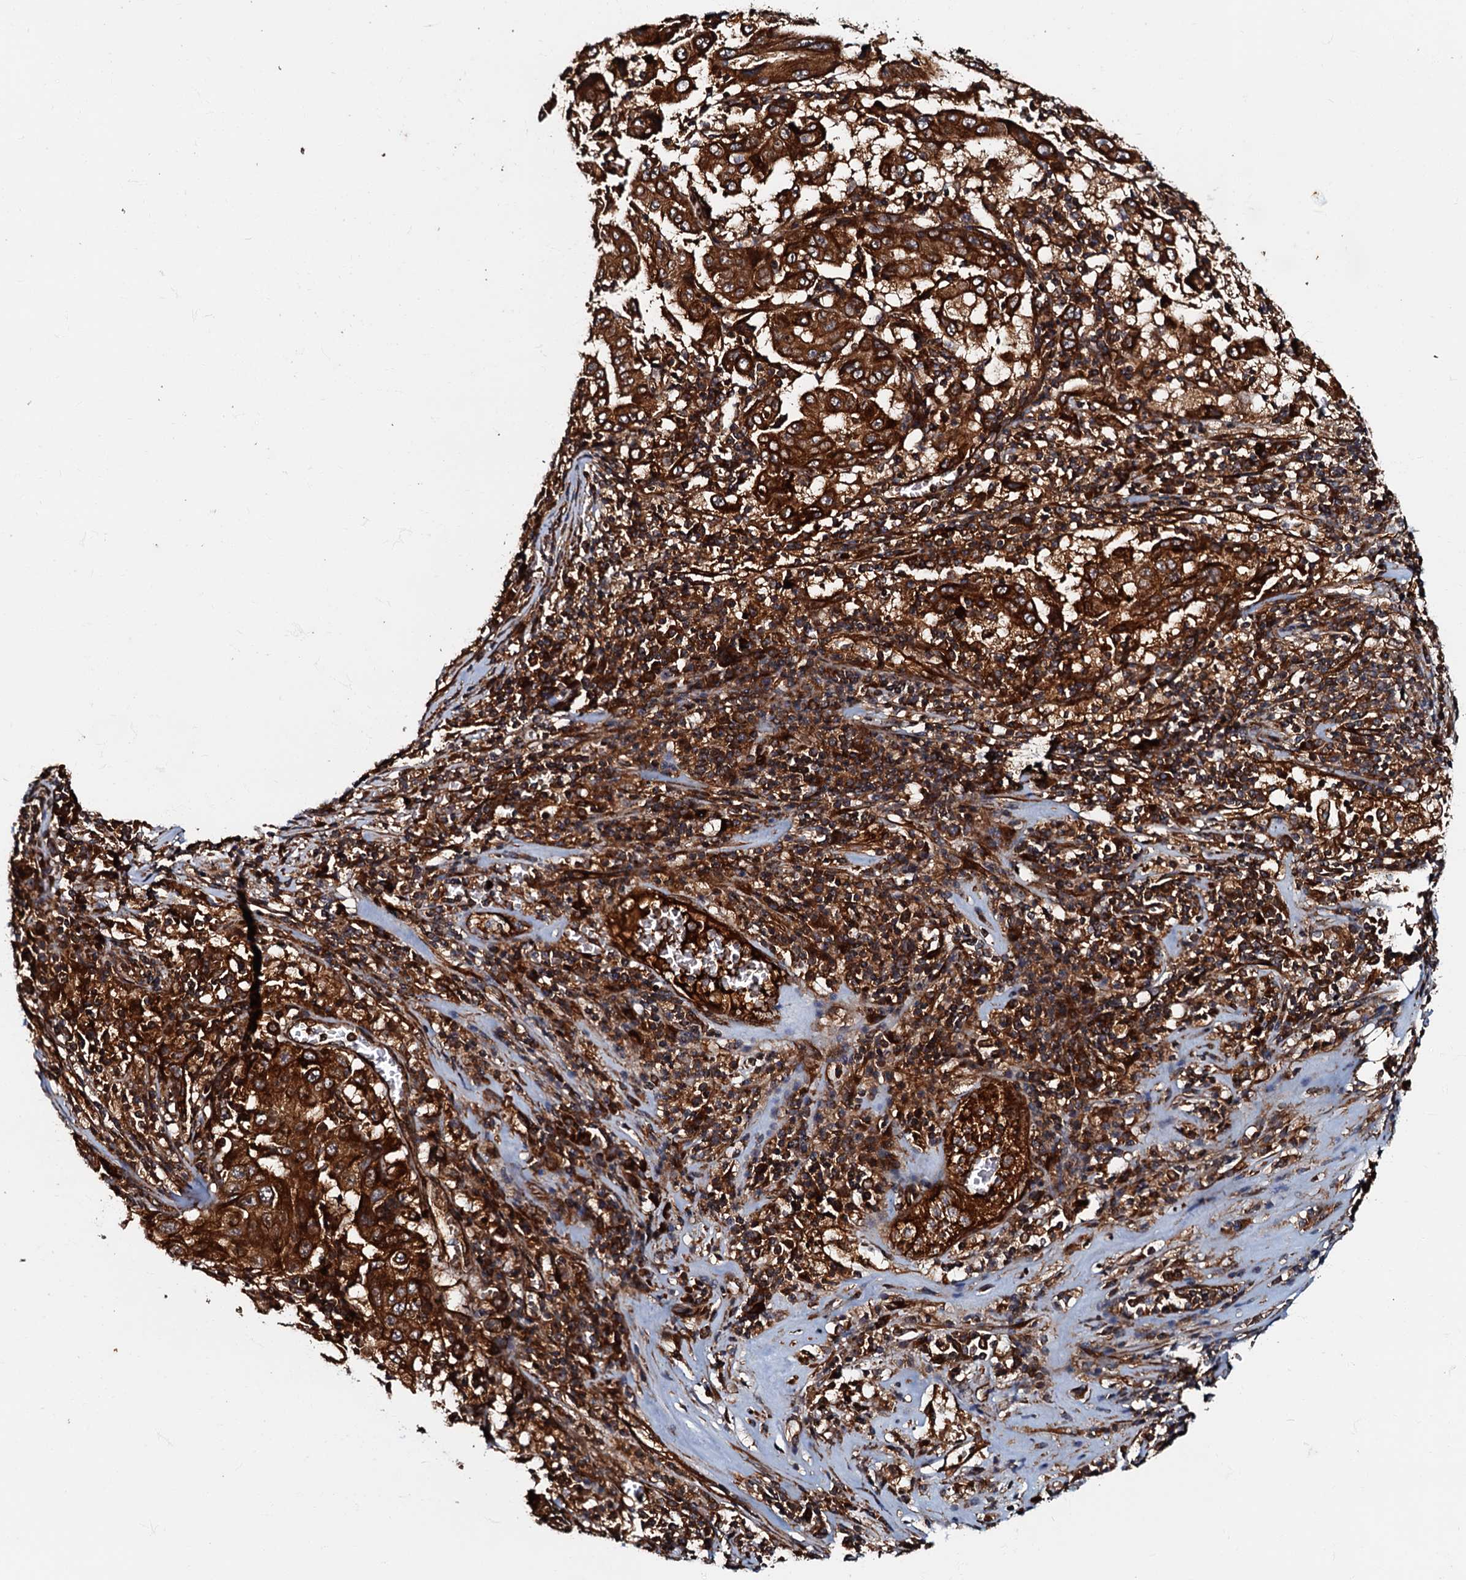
{"staining": {"intensity": "strong", "quantity": ">75%", "location": "cytoplasmic/membranous"}, "tissue": "pancreatic cancer", "cell_type": "Tumor cells", "image_type": "cancer", "snomed": [{"axis": "morphology", "description": "Adenocarcinoma, NOS"}, {"axis": "topography", "description": "Pancreas"}], "caption": "A high-resolution photomicrograph shows IHC staining of pancreatic cancer, which exhibits strong cytoplasmic/membranous expression in about >75% of tumor cells. The protein of interest is shown in brown color, while the nuclei are stained blue.", "gene": "BLOC1S6", "patient": {"sex": "male", "age": 63}}